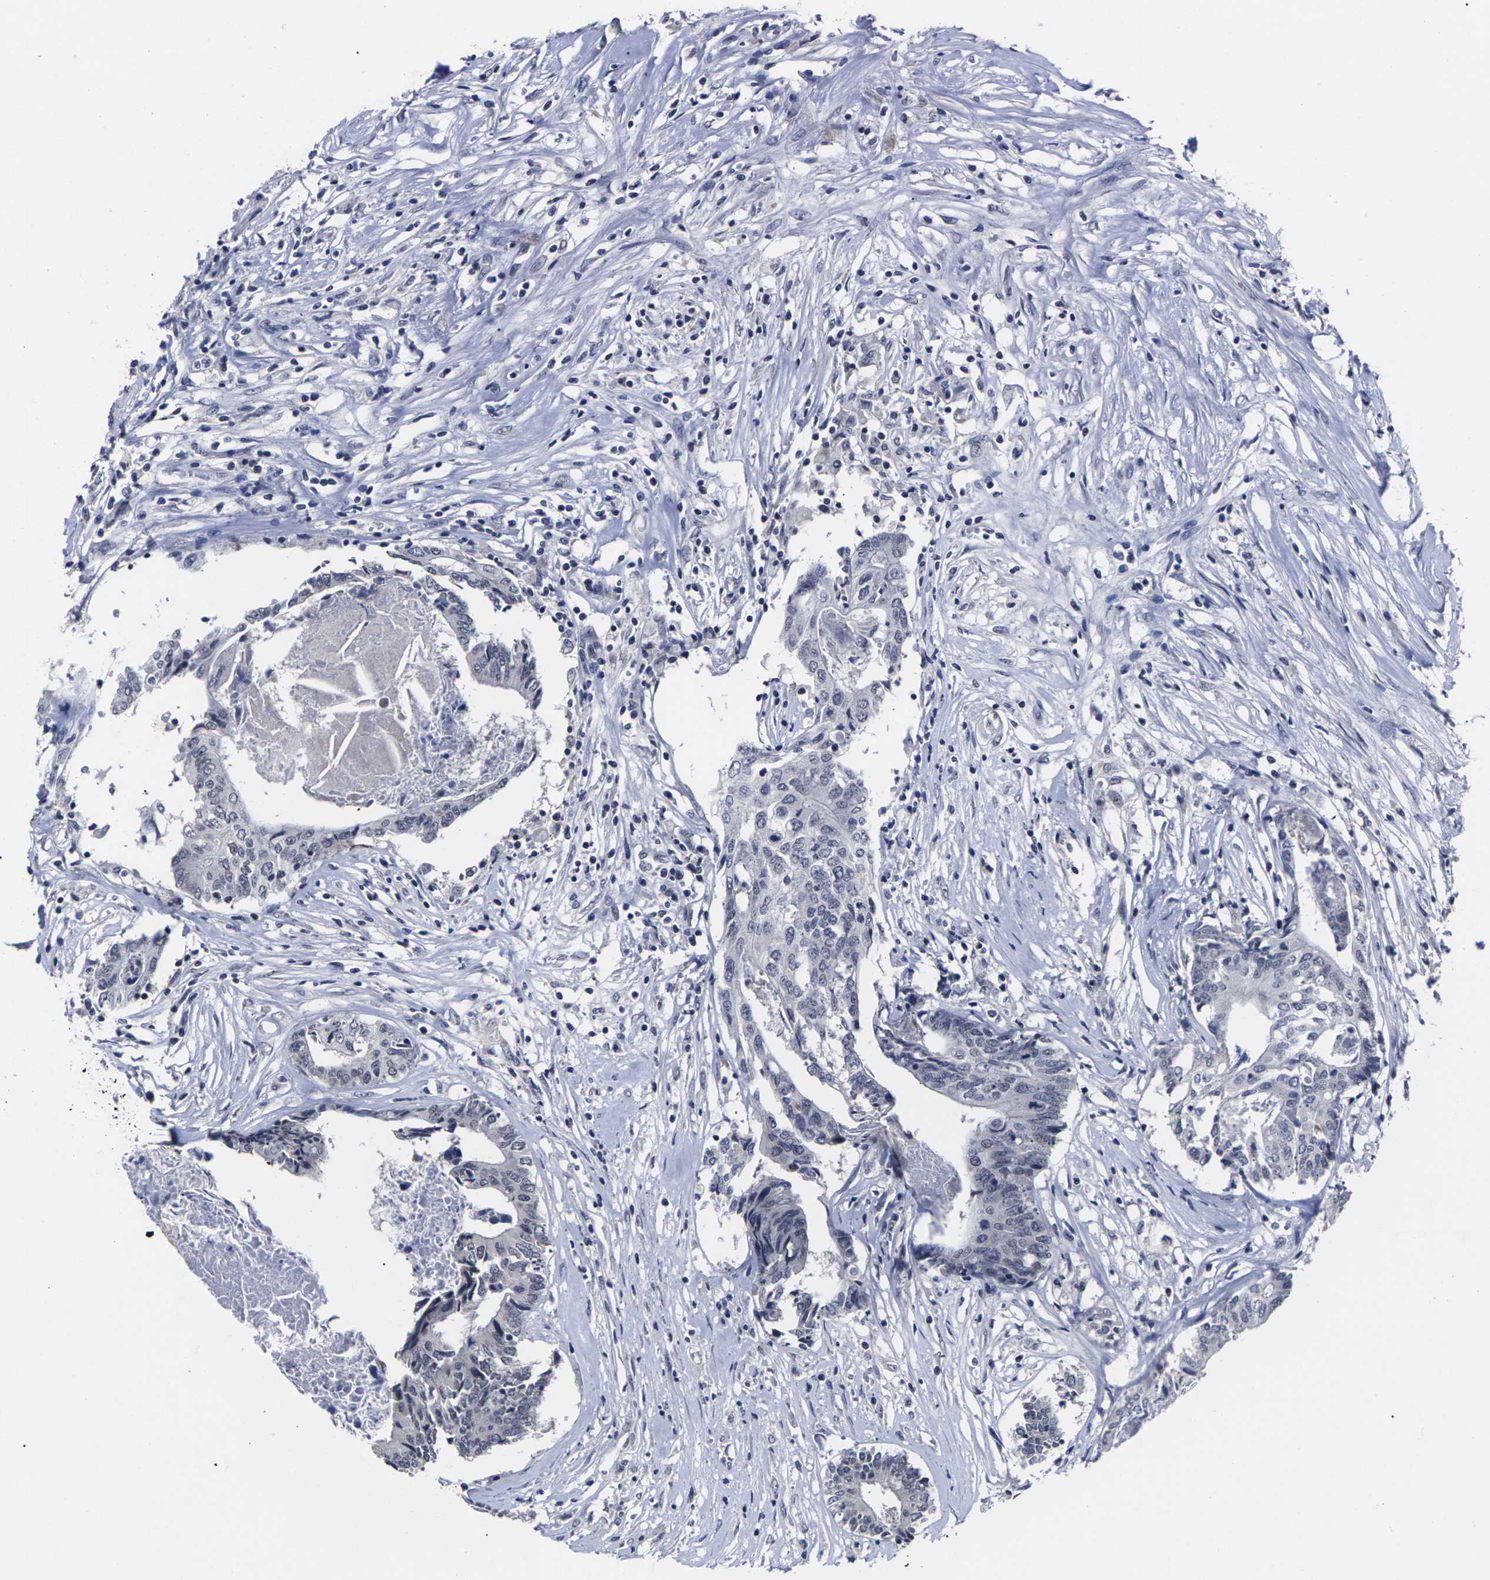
{"staining": {"intensity": "negative", "quantity": "none", "location": "none"}, "tissue": "colorectal cancer", "cell_type": "Tumor cells", "image_type": "cancer", "snomed": [{"axis": "morphology", "description": "Adenocarcinoma, NOS"}, {"axis": "topography", "description": "Rectum"}], "caption": "There is no significant staining in tumor cells of colorectal cancer.", "gene": "MSANTD4", "patient": {"sex": "male", "age": 63}}